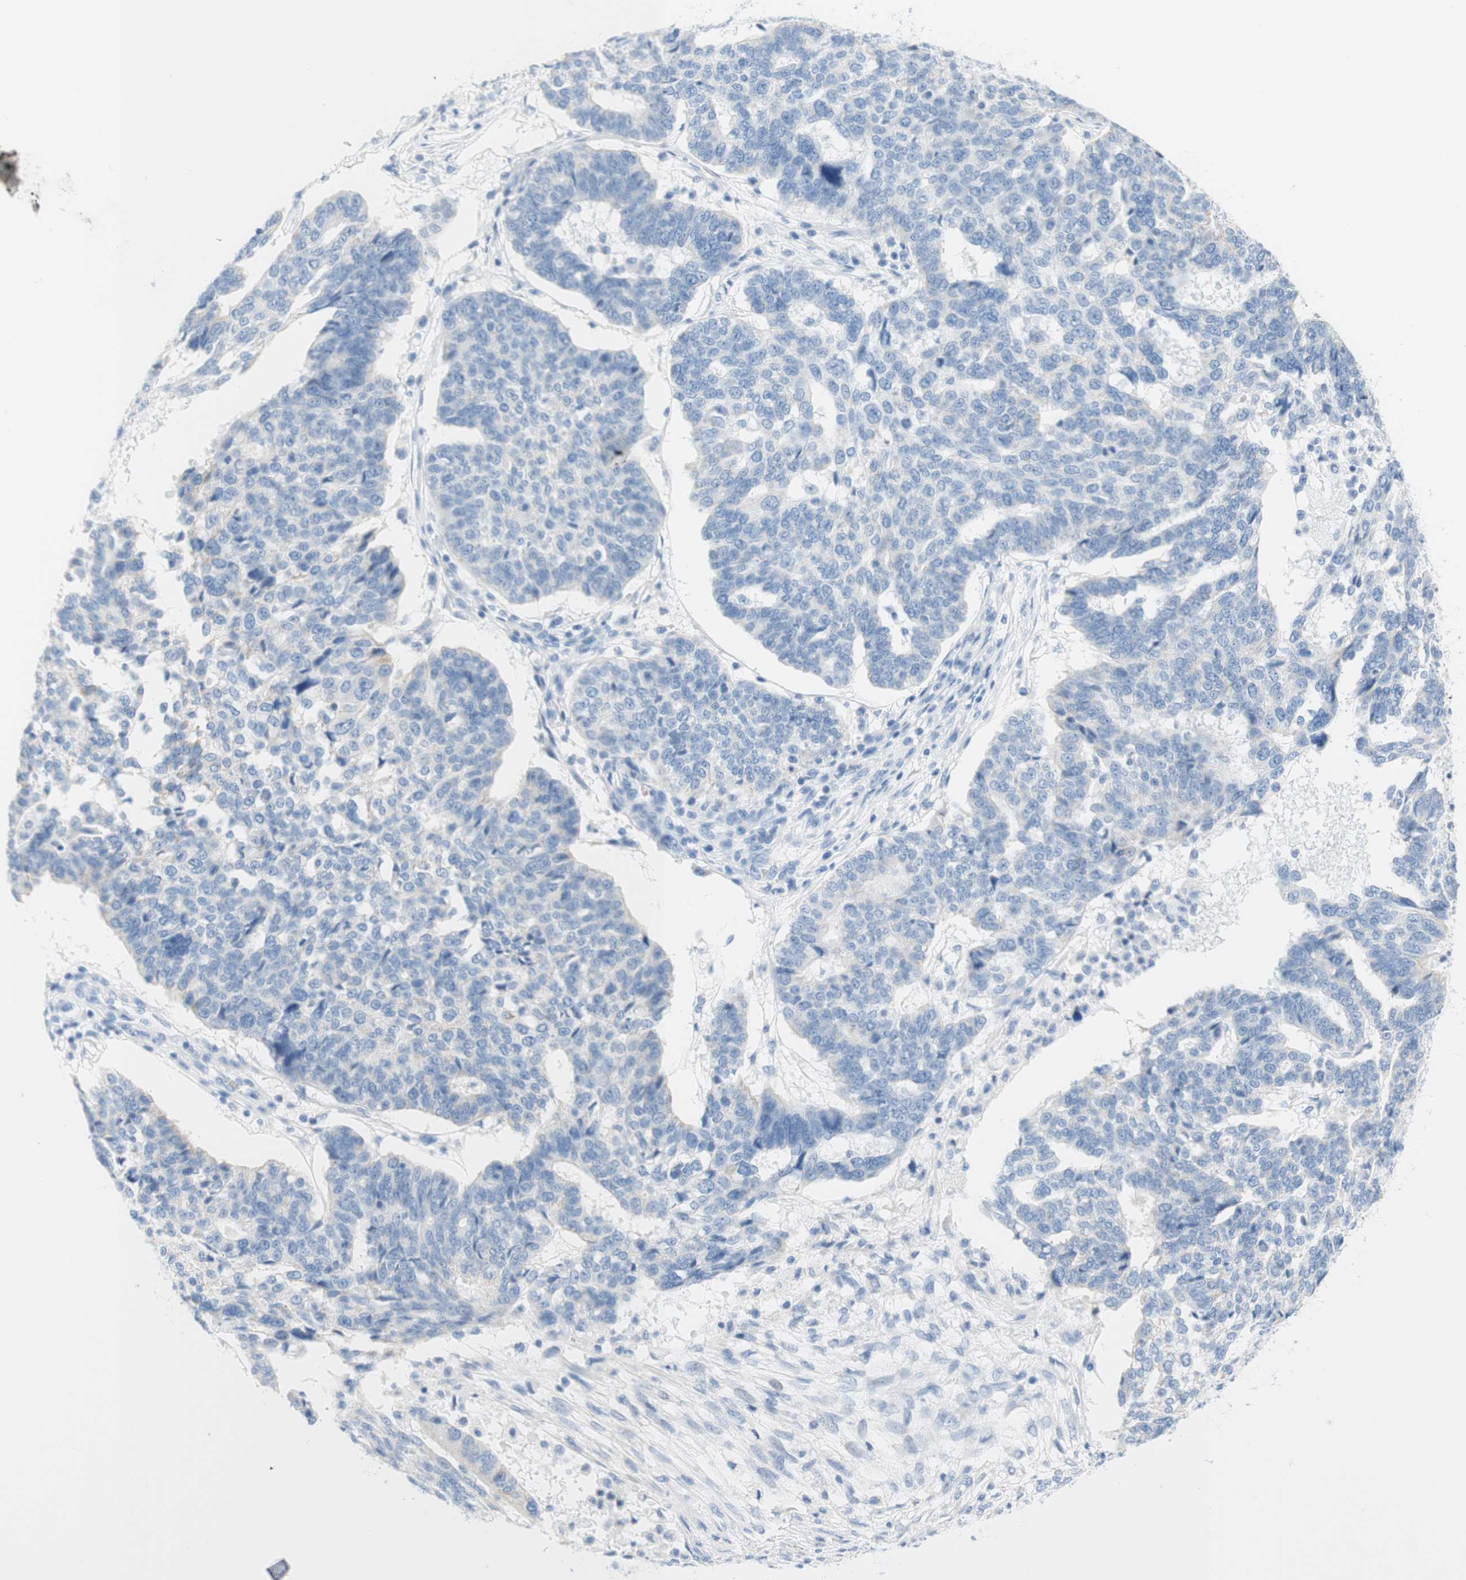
{"staining": {"intensity": "negative", "quantity": "none", "location": "none"}, "tissue": "ovarian cancer", "cell_type": "Tumor cells", "image_type": "cancer", "snomed": [{"axis": "morphology", "description": "Cystadenocarcinoma, serous, NOS"}, {"axis": "topography", "description": "Ovary"}], "caption": "A high-resolution histopathology image shows immunohistochemistry (IHC) staining of ovarian cancer, which exhibits no significant positivity in tumor cells.", "gene": "CEACAM1", "patient": {"sex": "female", "age": 59}}